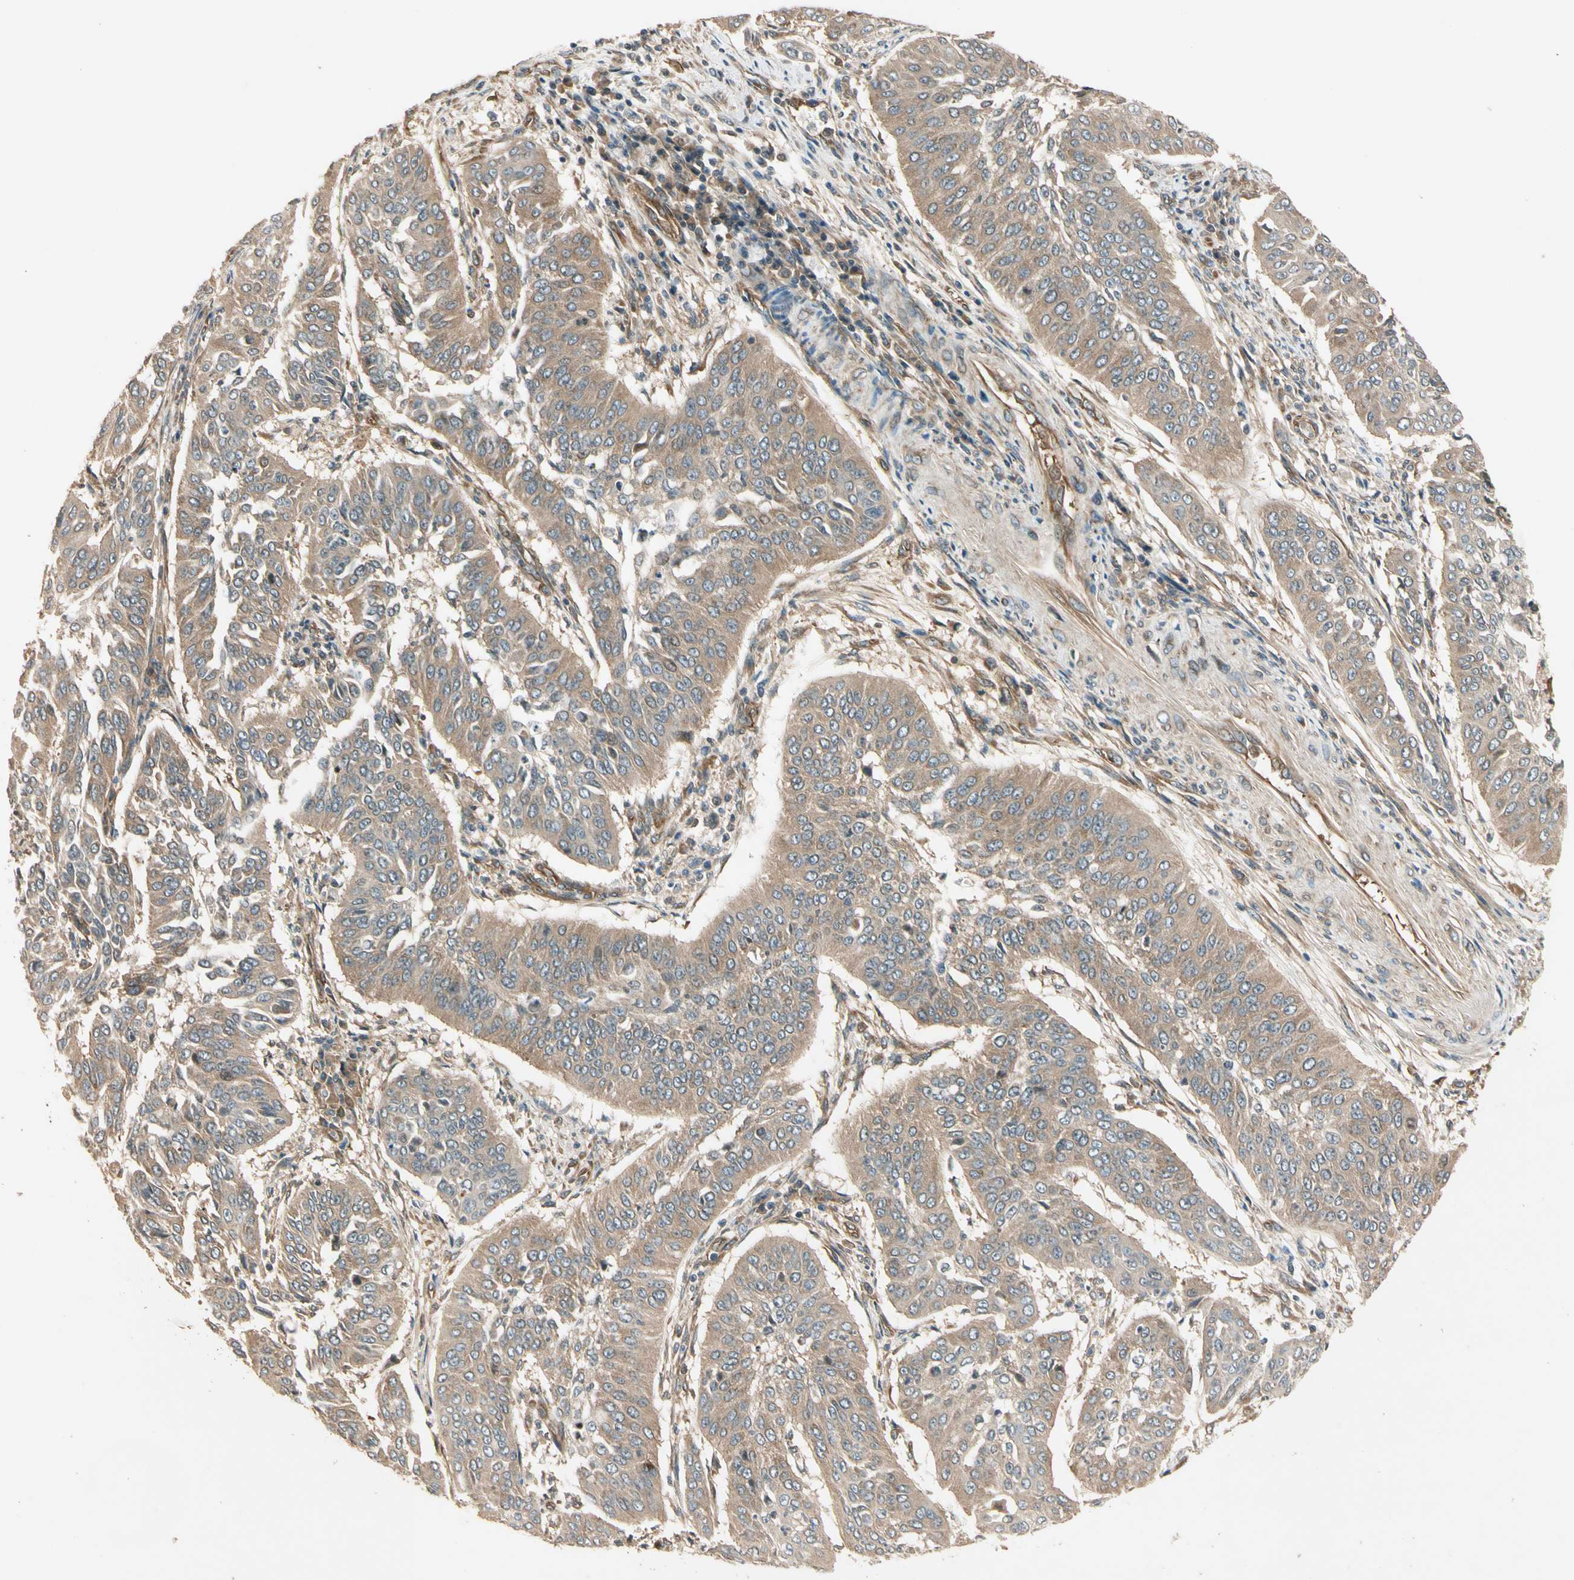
{"staining": {"intensity": "weak", "quantity": ">75%", "location": "cytoplasmic/membranous"}, "tissue": "cervical cancer", "cell_type": "Tumor cells", "image_type": "cancer", "snomed": [{"axis": "morphology", "description": "Normal tissue, NOS"}, {"axis": "morphology", "description": "Squamous cell carcinoma, NOS"}, {"axis": "topography", "description": "Cervix"}], "caption": "Cervical cancer (squamous cell carcinoma) tissue exhibits weak cytoplasmic/membranous staining in approximately >75% of tumor cells", "gene": "ROCK2", "patient": {"sex": "female", "age": 39}}